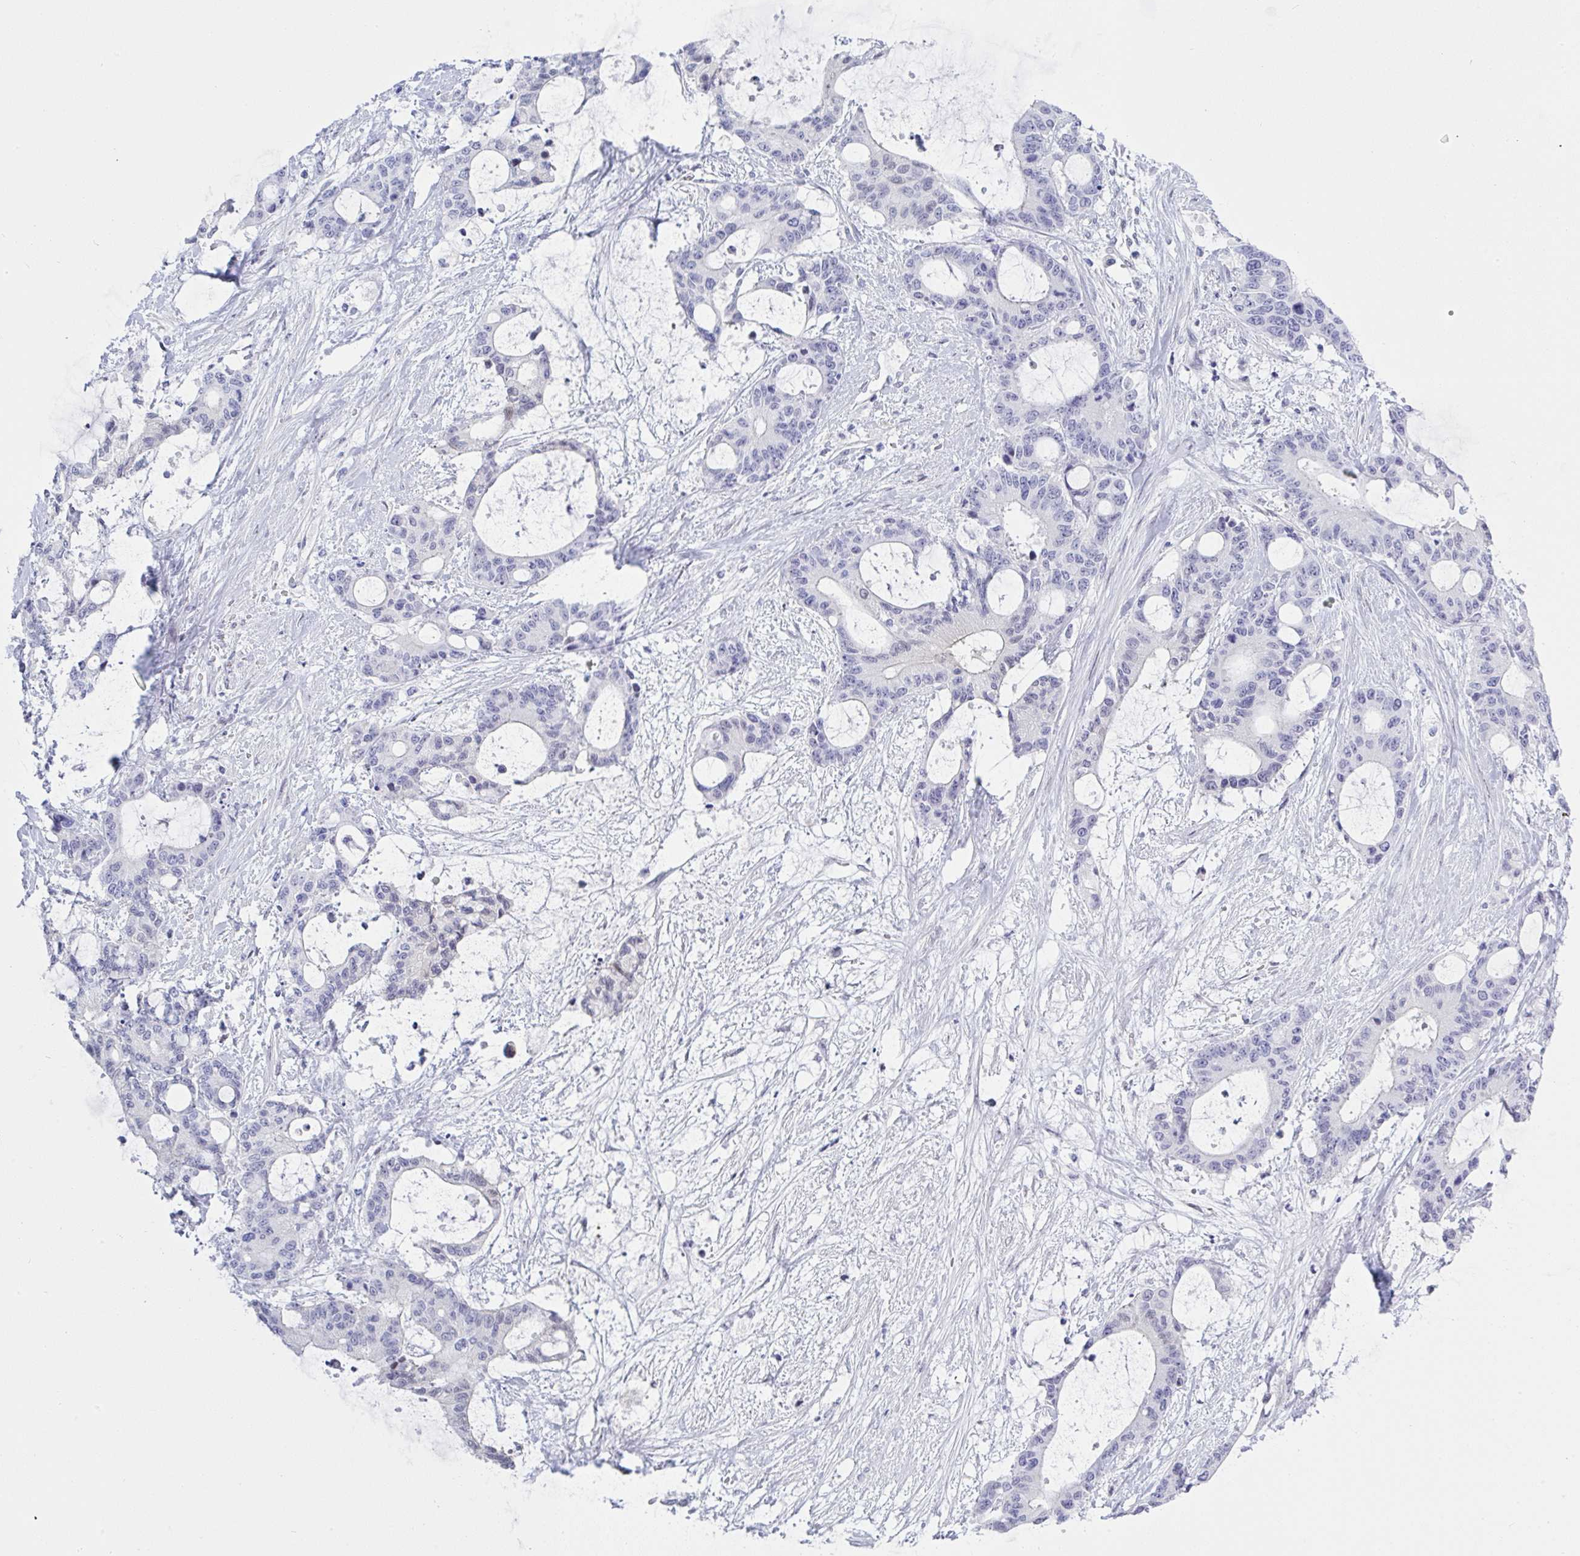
{"staining": {"intensity": "negative", "quantity": "none", "location": "none"}, "tissue": "liver cancer", "cell_type": "Tumor cells", "image_type": "cancer", "snomed": [{"axis": "morphology", "description": "Normal tissue, NOS"}, {"axis": "morphology", "description": "Cholangiocarcinoma"}, {"axis": "topography", "description": "Liver"}, {"axis": "topography", "description": "Peripheral nerve tissue"}], "caption": "An IHC micrograph of liver cancer is shown. There is no staining in tumor cells of liver cancer.", "gene": "MFSD4A", "patient": {"sex": "female", "age": 73}}